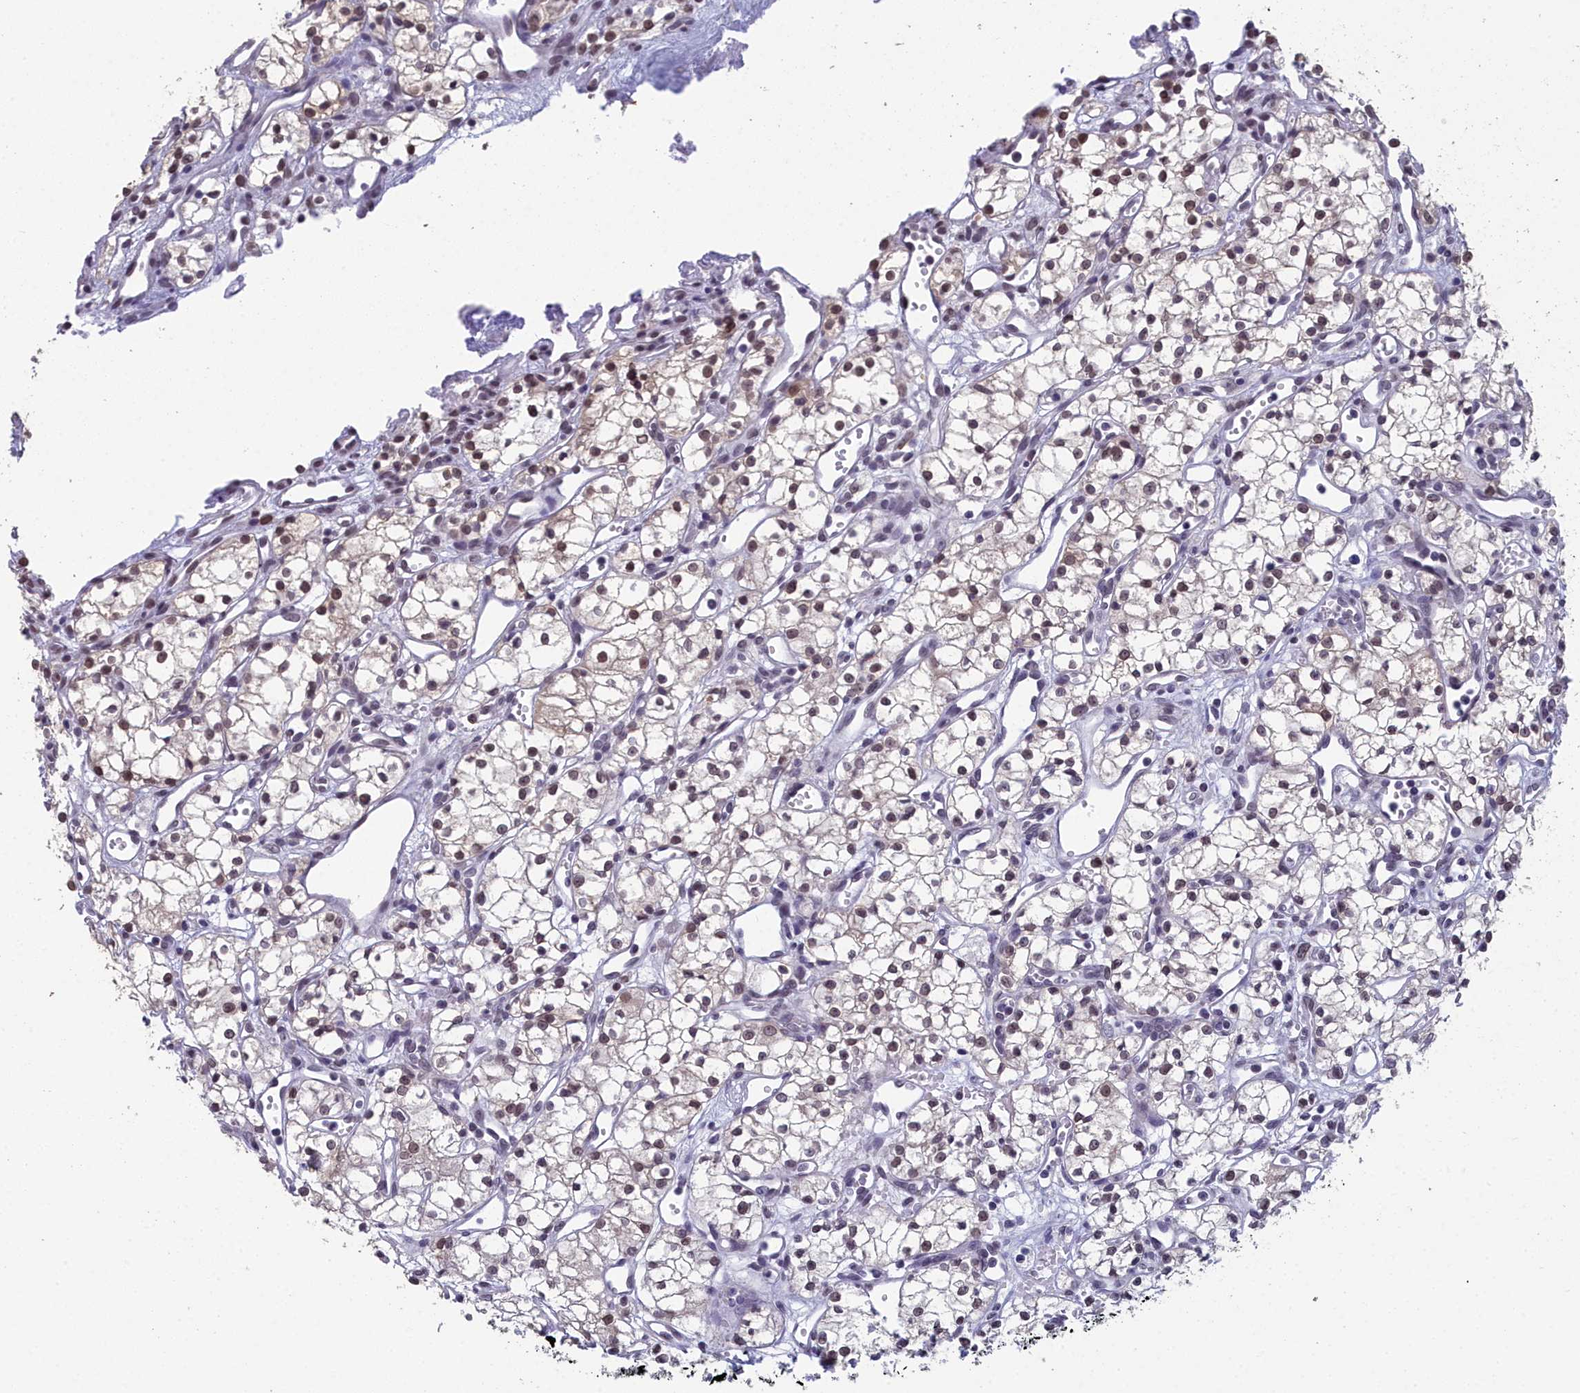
{"staining": {"intensity": "weak", "quantity": "25%-75%", "location": "nuclear"}, "tissue": "renal cancer", "cell_type": "Tumor cells", "image_type": "cancer", "snomed": [{"axis": "morphology", "description": "Adenocarcinoma, NOS"}, {"axis": "topography", "description": "Kidney"}], "caption": "Adenocarcinoma (renal) stained with DAB (3,3'-diaminobenzidine) immunohistochemistry demonstrates low levels of weak nuclear expression in about 25%-75% of tumor cells.", "gene": "CCDC97", "patient": {"sex": "male", "age": 59}}